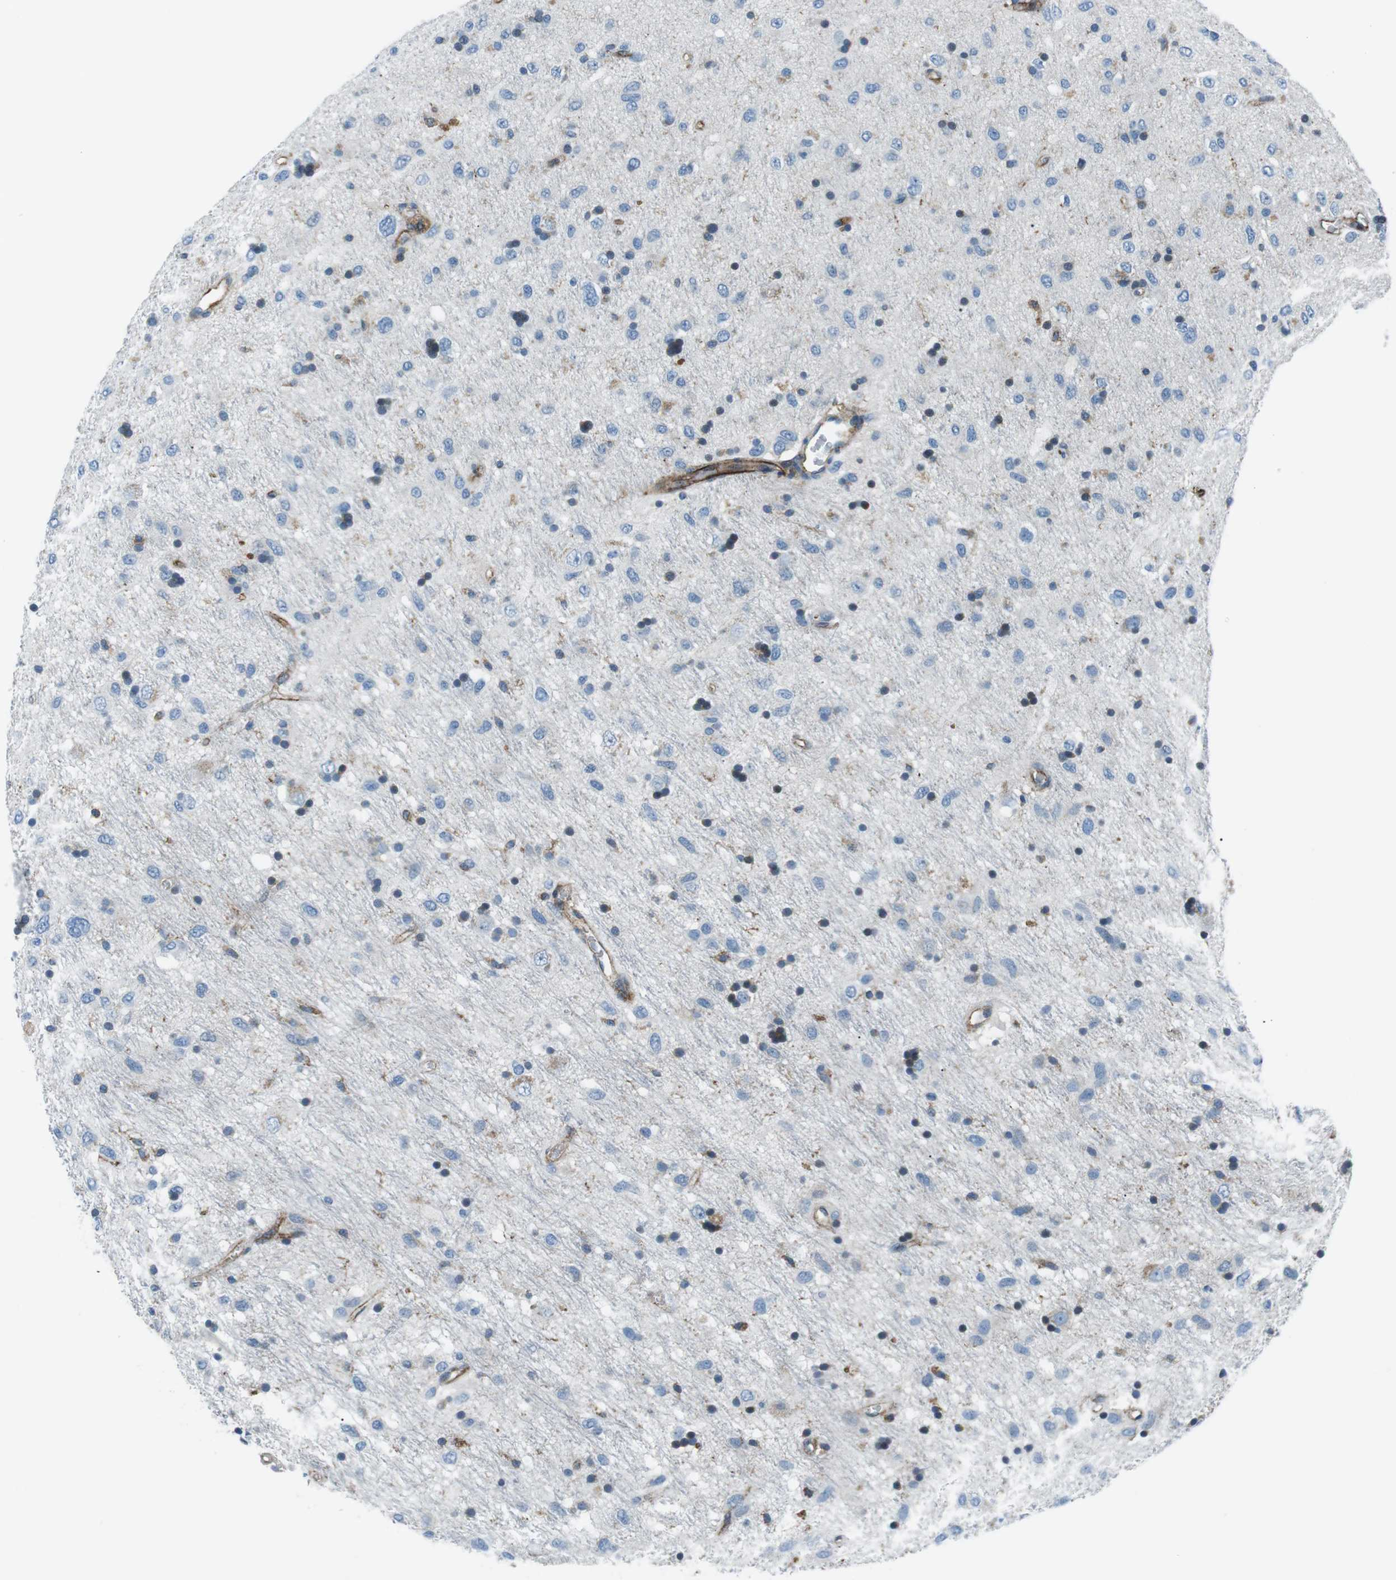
{"staining": {"intensity": "negative", "quantity": "none", "location": "none"}, "tissue": "glioma", "cell_type": "Tumor cells", "image_type": "cancer", "snomed": [{"axis": "morphology", "description": "Glioma, malignant, Low grade"}, {"axis": "topography", "description": "Brain"}], "caption": "This photomicrograph is of malignant glioma (low-grade) stained with IHC to label a protein in brown with the nuclei are counter-stained blue. There is no staining in tumor cells. The staining was performed using DAB to visualize the protein expression in brown, while the nuclei were stained in blue with hematoxylin (Magnification: 20x).", "gene": "CSF2RA", "patient": {"sex": "male", "age": 77}}